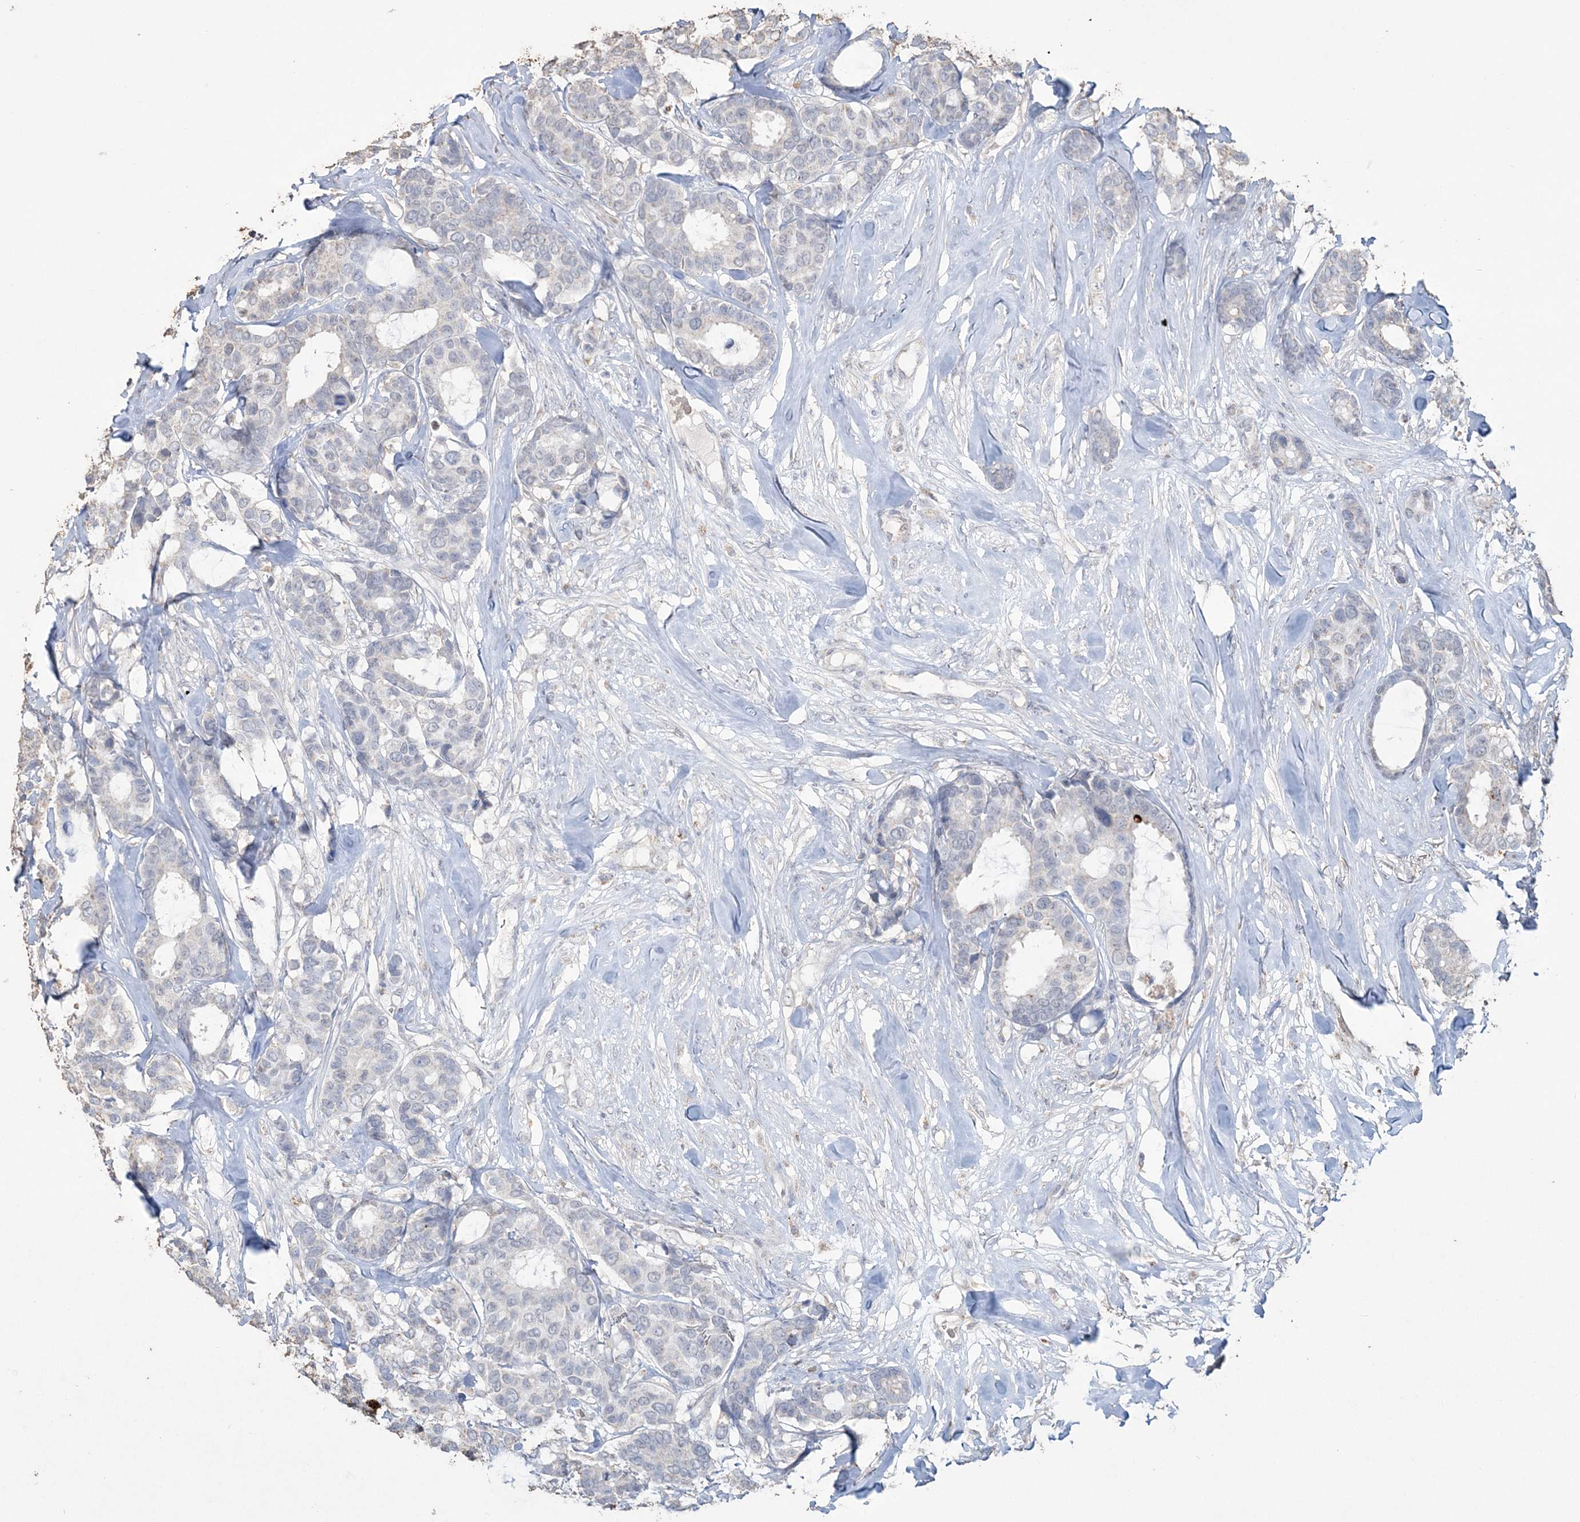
{"staining": {"intensity": "negative", "quantity": "none", "location": "none"}, "tissue": "breast cancer", "cell_type": "Tumor cells", "image_type": "cancer", "snomed": [{"axis": "morphology", "description": "Duct carcinoma"}, {"axis": "topography", "description": "Breast"}], "caption": "The photomicrograph demonstrates no staining of tumor cells in breast cancer. Brightfield microscopy of IHC stained with DAB (3,3'-diaminobenzidine) (brown) and hematoxylin (blue), captured at high magnification.", "gene": "SFMBT2", "patient": {"sex": "female", "age": 87}}